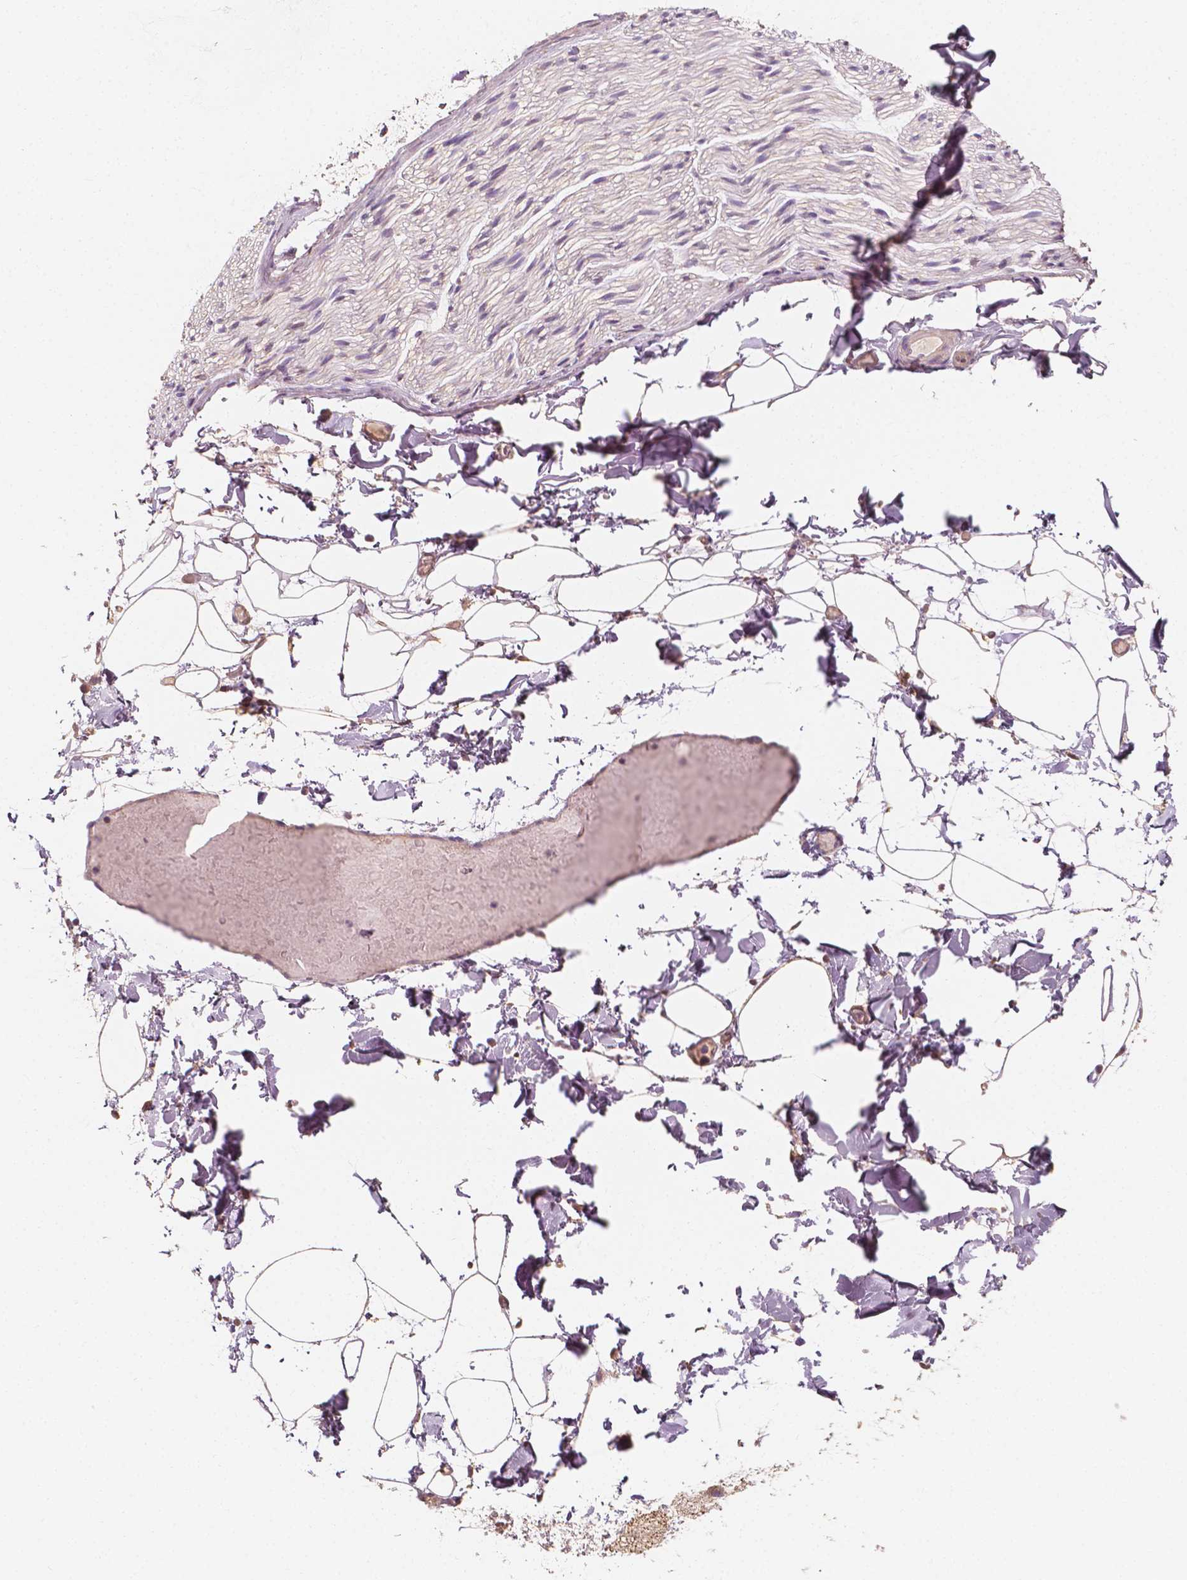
{"staining": {"intensity": "moderate", "quantity": "25%-75%", "location": "cytoplasmic/membranous"}, "tissue": "adipose tissue", "cell_type": "Adipocytes", "image_type": "normal", "snomed": [{"axis": "morphology", "description": "Normal tissue, NOS"}, {"axis": "topography", "description": "Gallbladder"}, {"axis": "topography", "description": "Peripheral nerve tissue"}], "caption": "Moderate cytoplasmic/membranous staining is identified in about 25%-75% of adipocytes in benign adipose tissue.", "gene": "SHPK", "patient": {"sex": "female", "age": 45}}